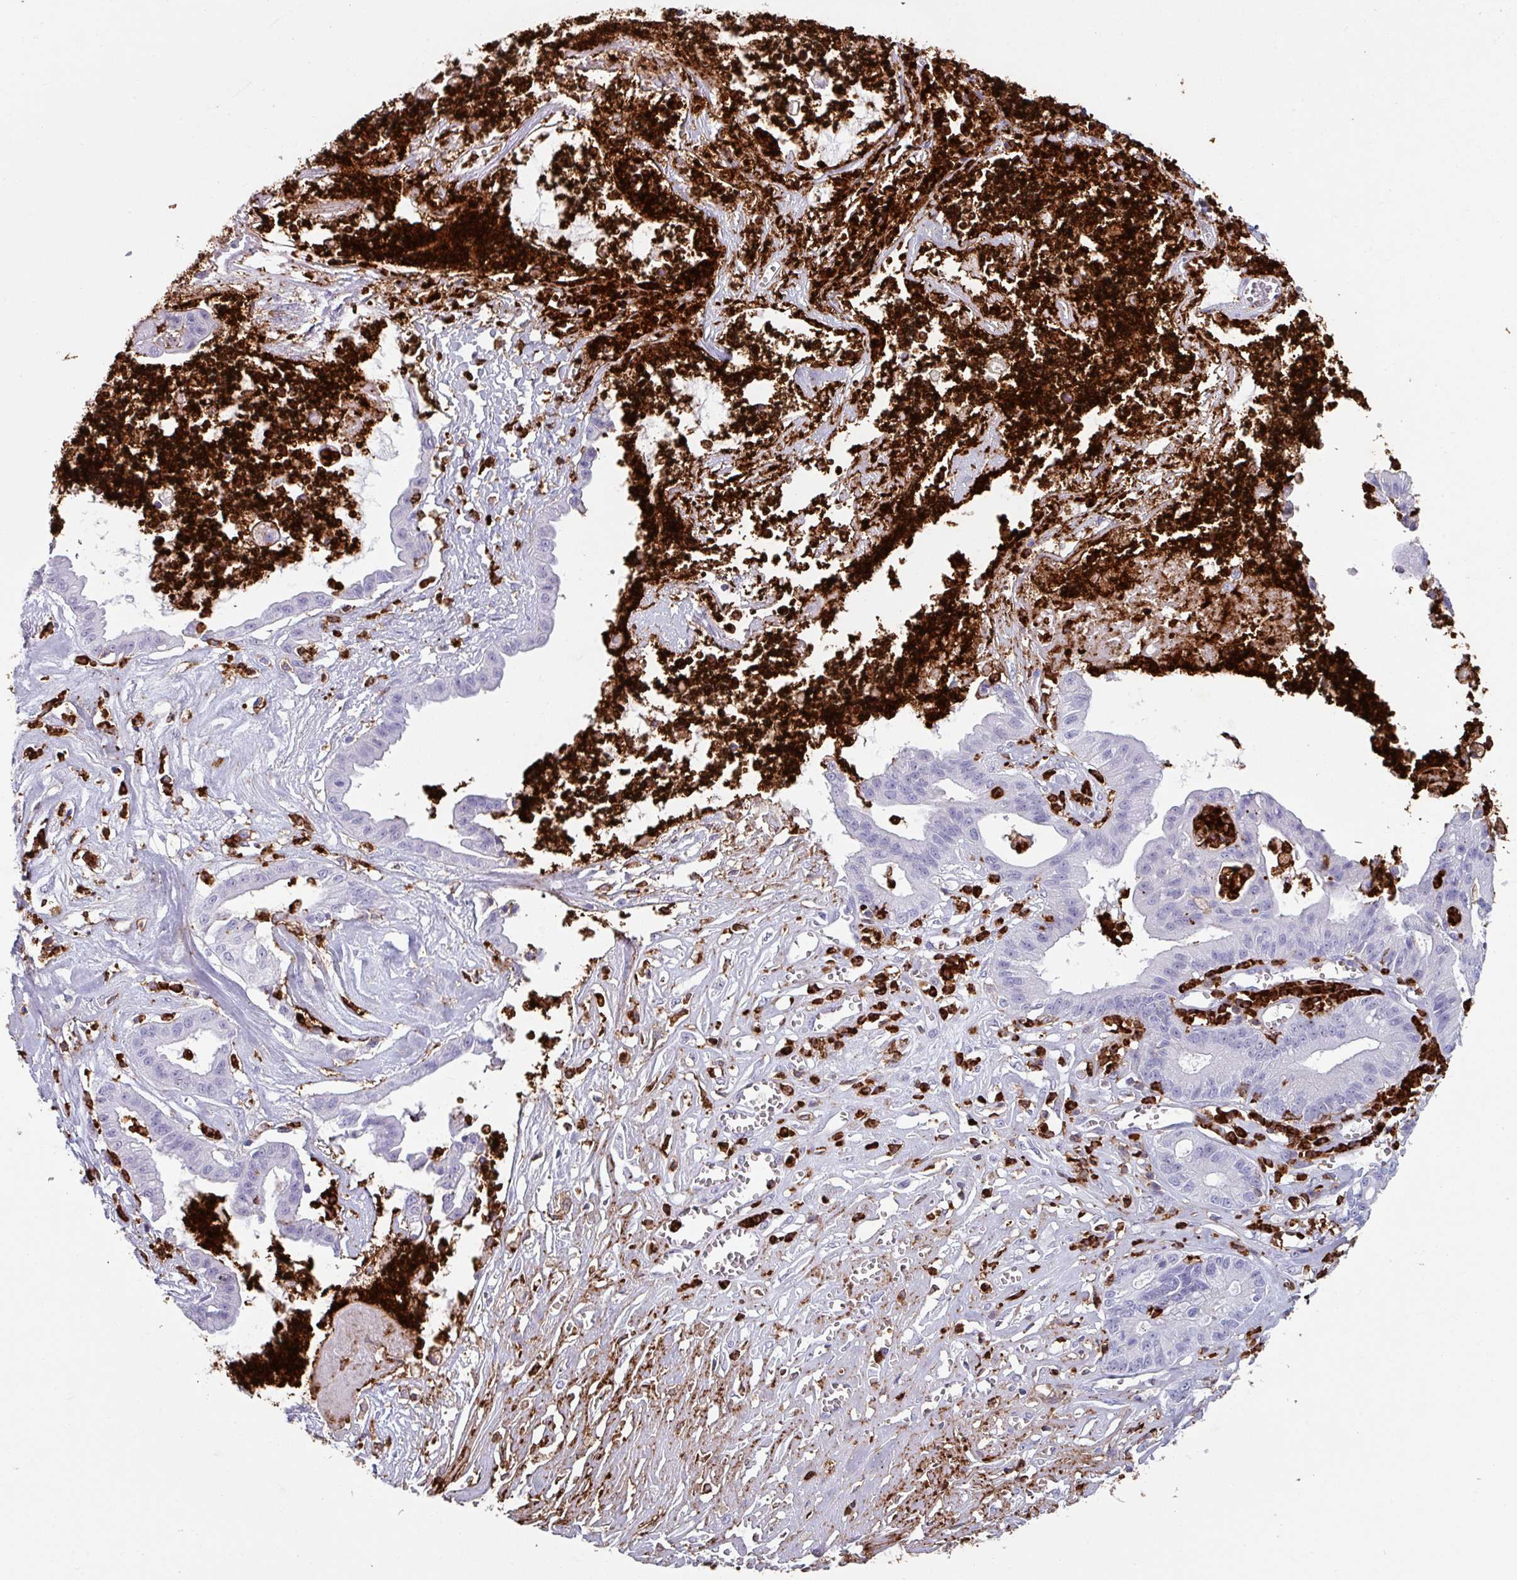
{"staining": {"intensity": "negative", "quantity": "none", "location": "none"}, "tissue": "ovarian cancer", "cell_type": "Tumor cells", "image_type": "cancer", "snomed": [{"axis": "morphology", "description": "Cystadenocarcinoma, mucinous, NOS"}, {"axis": "topography", "description": "Ovary"}], "caption": "Human ovarian cancer (mucinous cystadenocarcinoma) stained for a protein using immunohistochemistry (IHC) demonstrates no positivity in tumor cells.", "gene": "EXOSC5", "patient": {"sex": "female", "age": 70}}